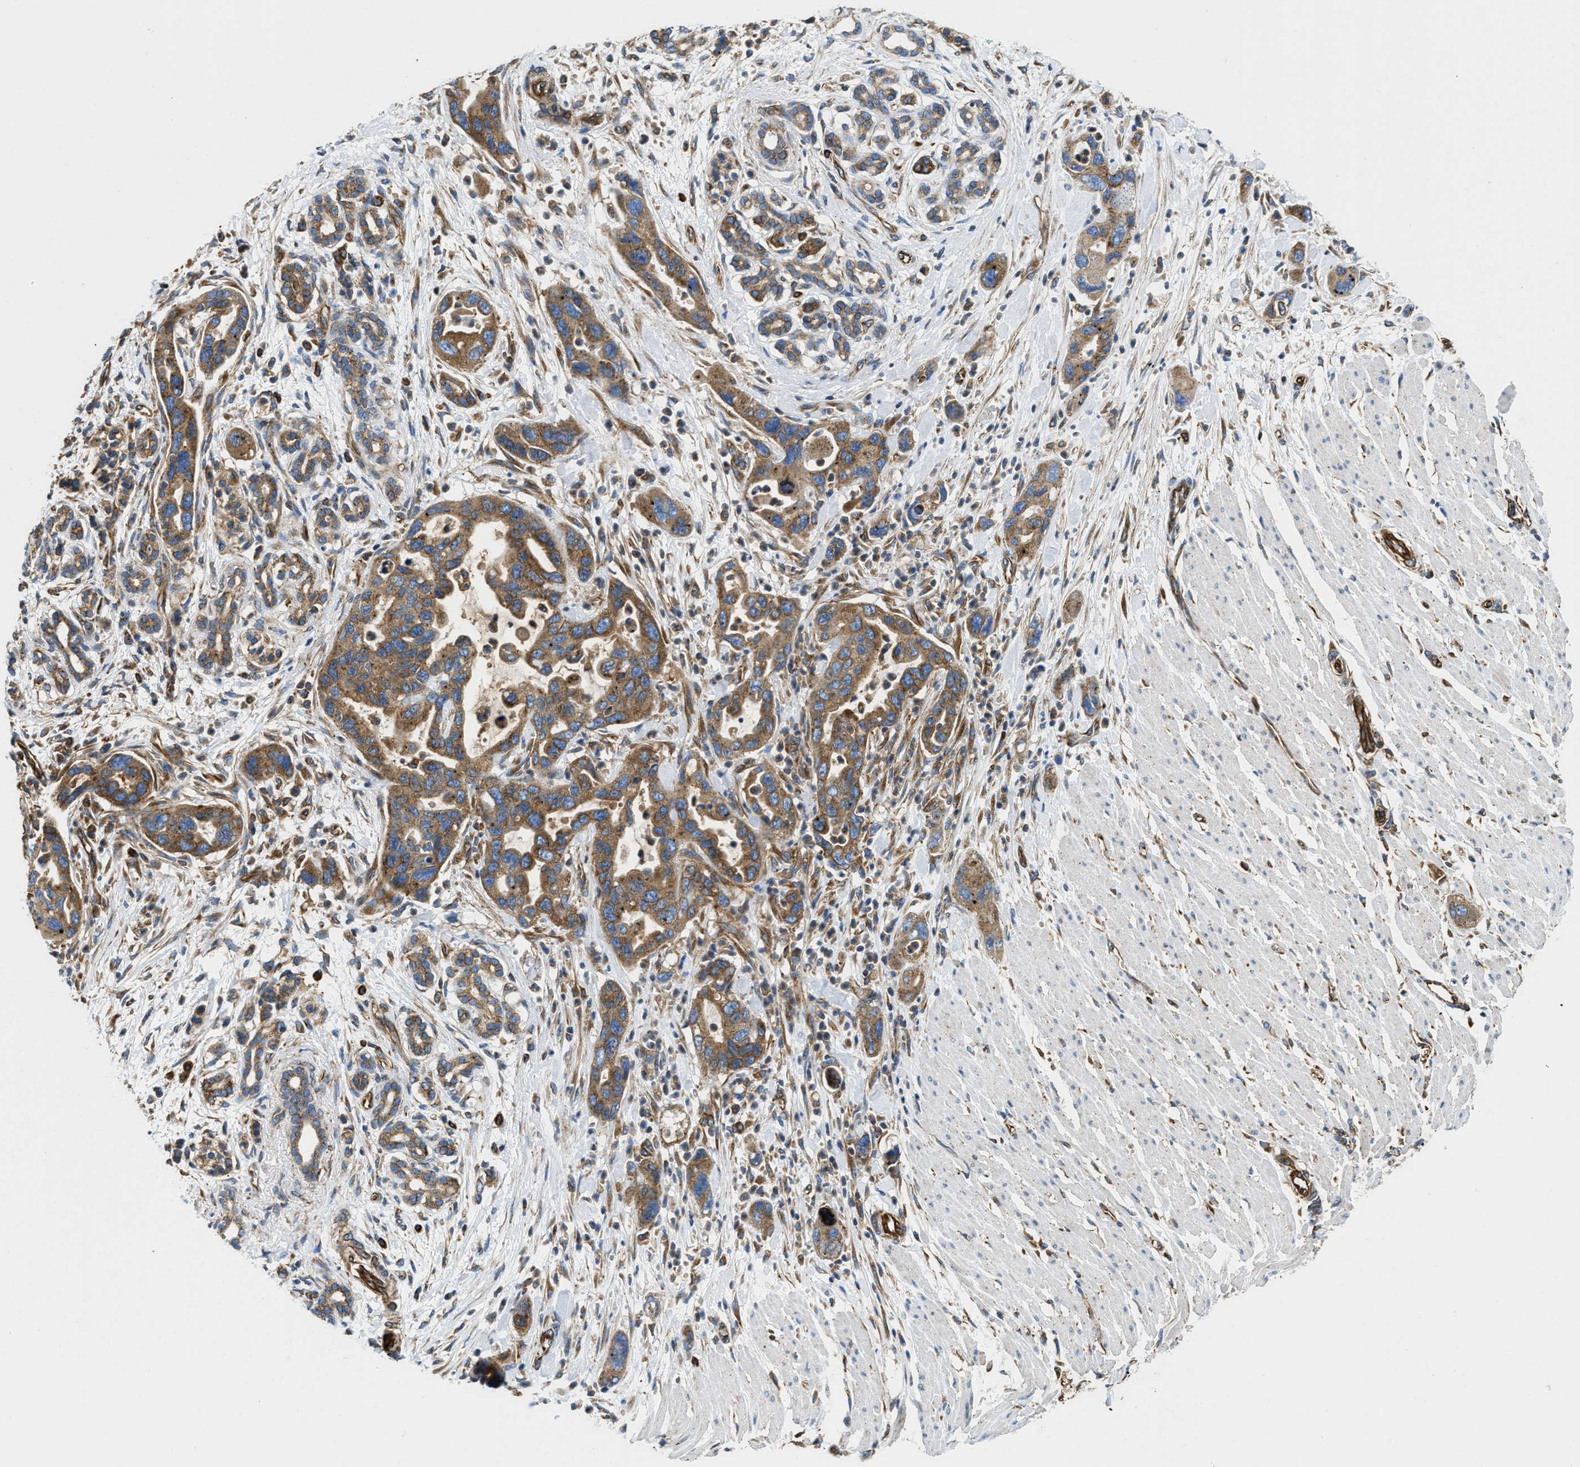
{"staining": {"intensity": "moderate", "quantity": ">75%", "location": "cytoplasmic/membranous"}, "tissue": "pancreatic cancer", "cell_type": "Tumor cells", "image_type": "cancer", "snomed": [{"axis": "morphology", "description": "Normal tissue, NOS"}, {"axis": "morphology", "description": "Adenocarcinoma, NOS"}, {"axis": "topography", "description": "Pancreas"}], "caption": "Tumor cells demonstrate medium levels of moderate cytoplasmic/membranous staining in approximately >75% of cells in human adenocarcinoma (pancreatic). The protein is stained brown, and the nuclei are stained in blue (DAB (3,3'-diaminobenzidine) IHC with brightfield microscopy, high magnification).", "gene": "HSD17B12", "patient": {"sex": "female", "age": 71}}